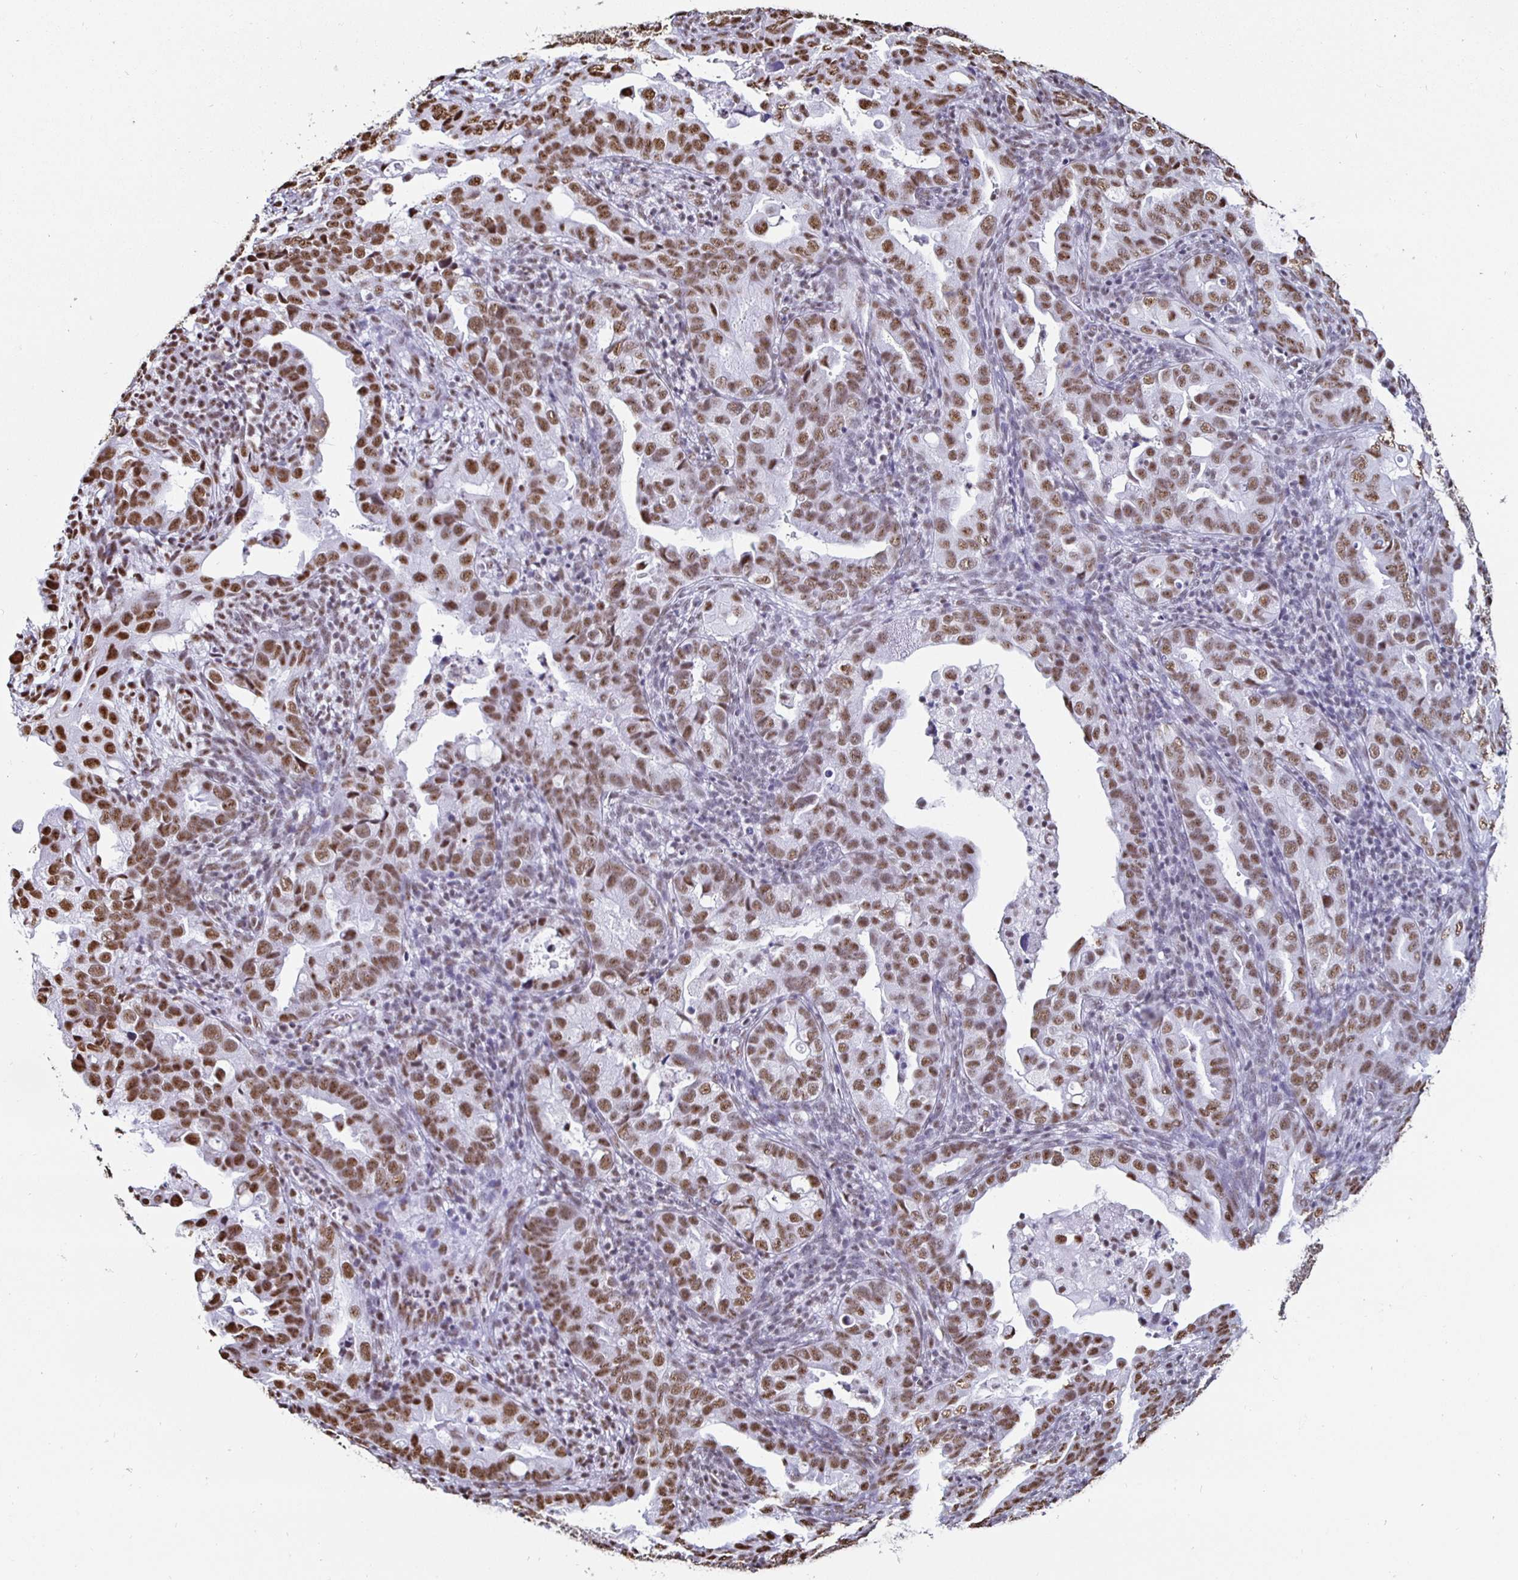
{"staining": {"intensity": "moderate", "quantity": ">75%", "location": "nuclear"}, "tissue": "endometrial cancer", "cell_type": "Tumor cells", "image_type": "cancer", "snomed": [{"axis": "morphology", "description": "Adenocarcinoma, NOS"}, {"axis": "topography", "description": "Endometrium"}], "caption": "DAB immunohistochemical staining of endometrial cancer displays moderate nuclear protein positivity in approximately >75% of tumor cells.", "gene": "DDX39B", "patient": {"sex": "female", "age": 57}}